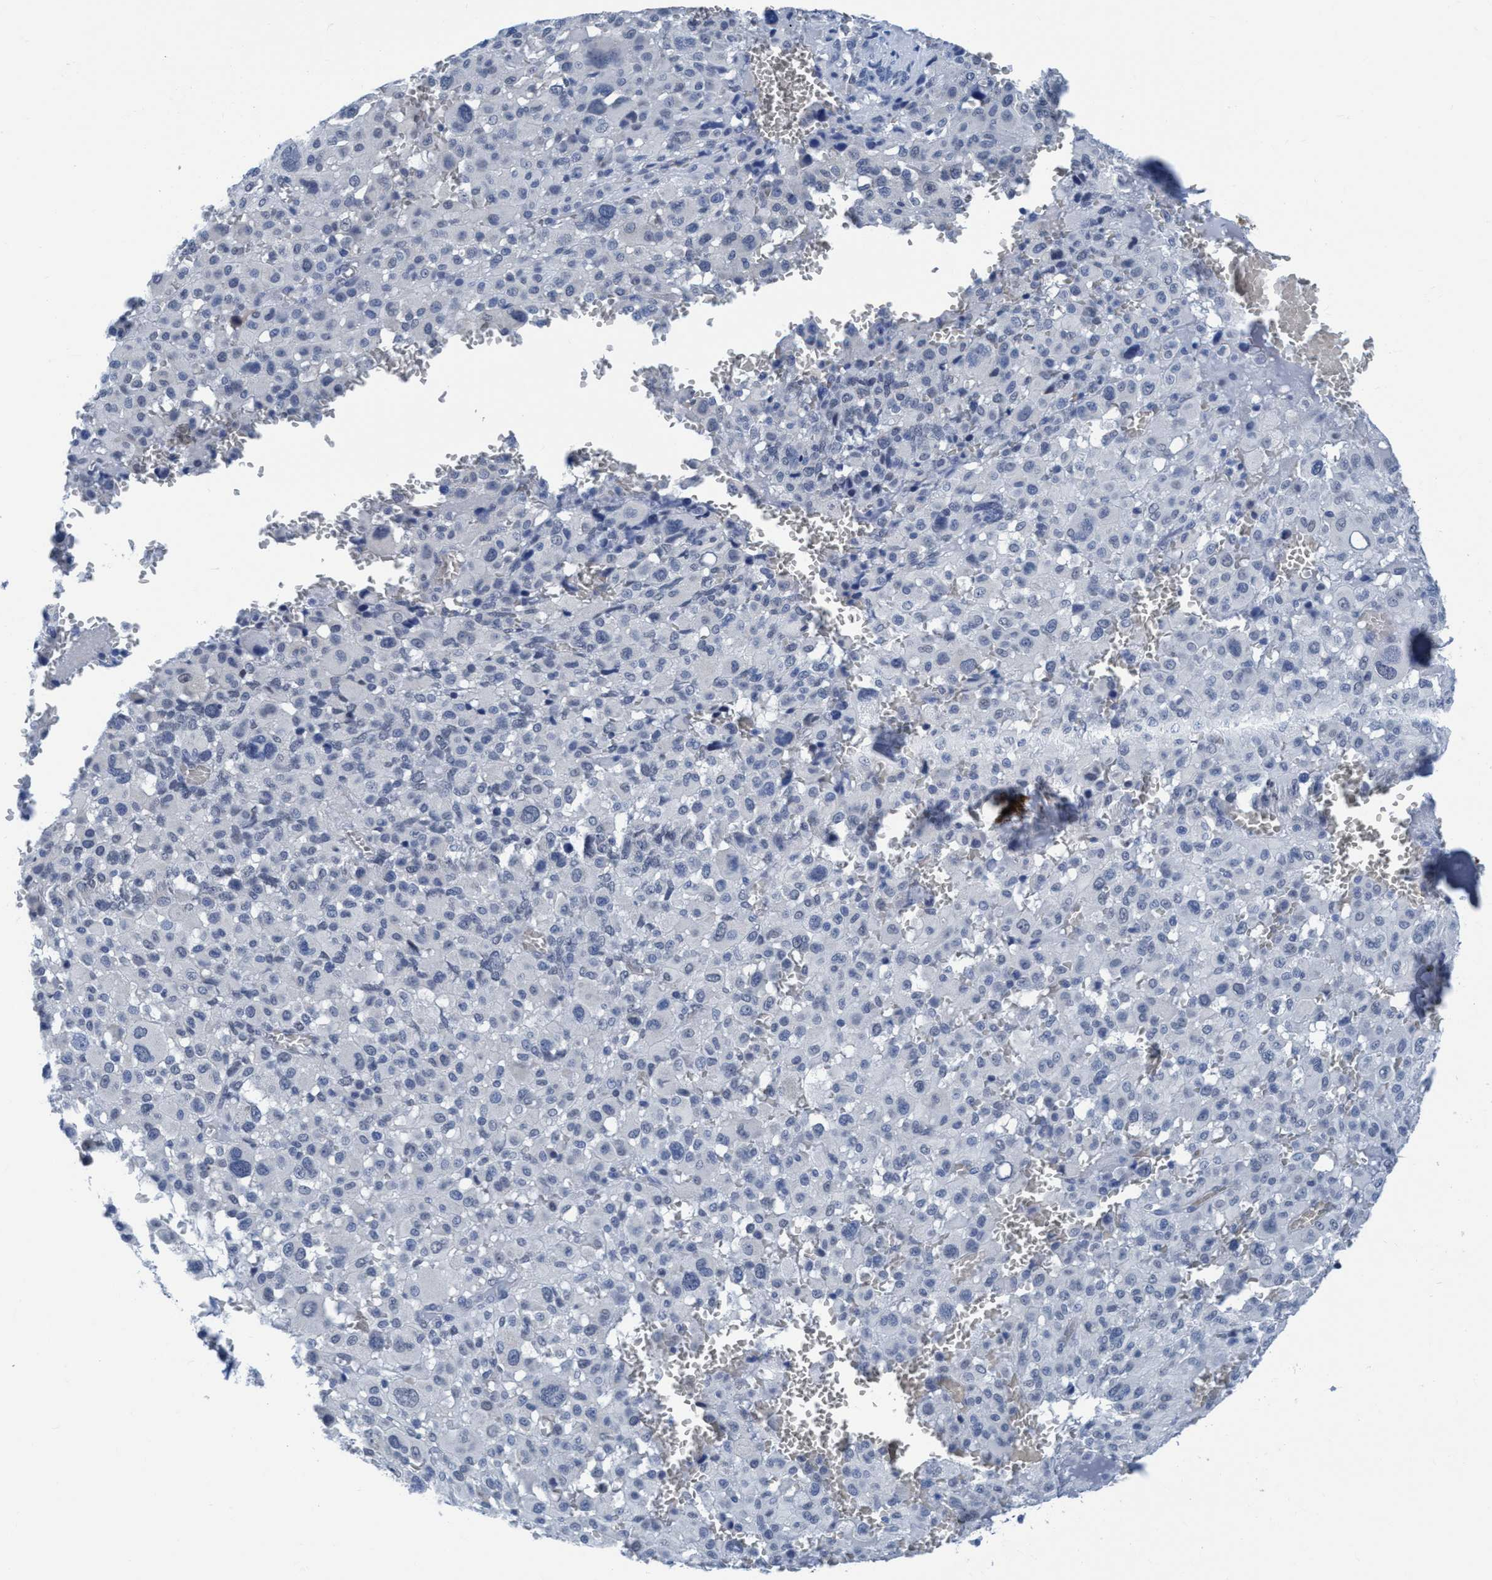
{"staining": {"intensity": "negative", "quantity": "none", "location": "none"}, "tissue": "melanoma", "cell_type": "Tumor cells", "image_type": "cancer", "snomed": [{"axis": "morphology", "description": "Malignant melanoma, Metastatic site"}, {"axis": "topography", "description": "Skin"}], "caption": "An immunohistochemistry (IHC) histopathology image of melanoma is shown. There is no staining in tumor cells of melanoma.", "gene": "DNAI1", "patient": {"sex": "female", "age": 74}}